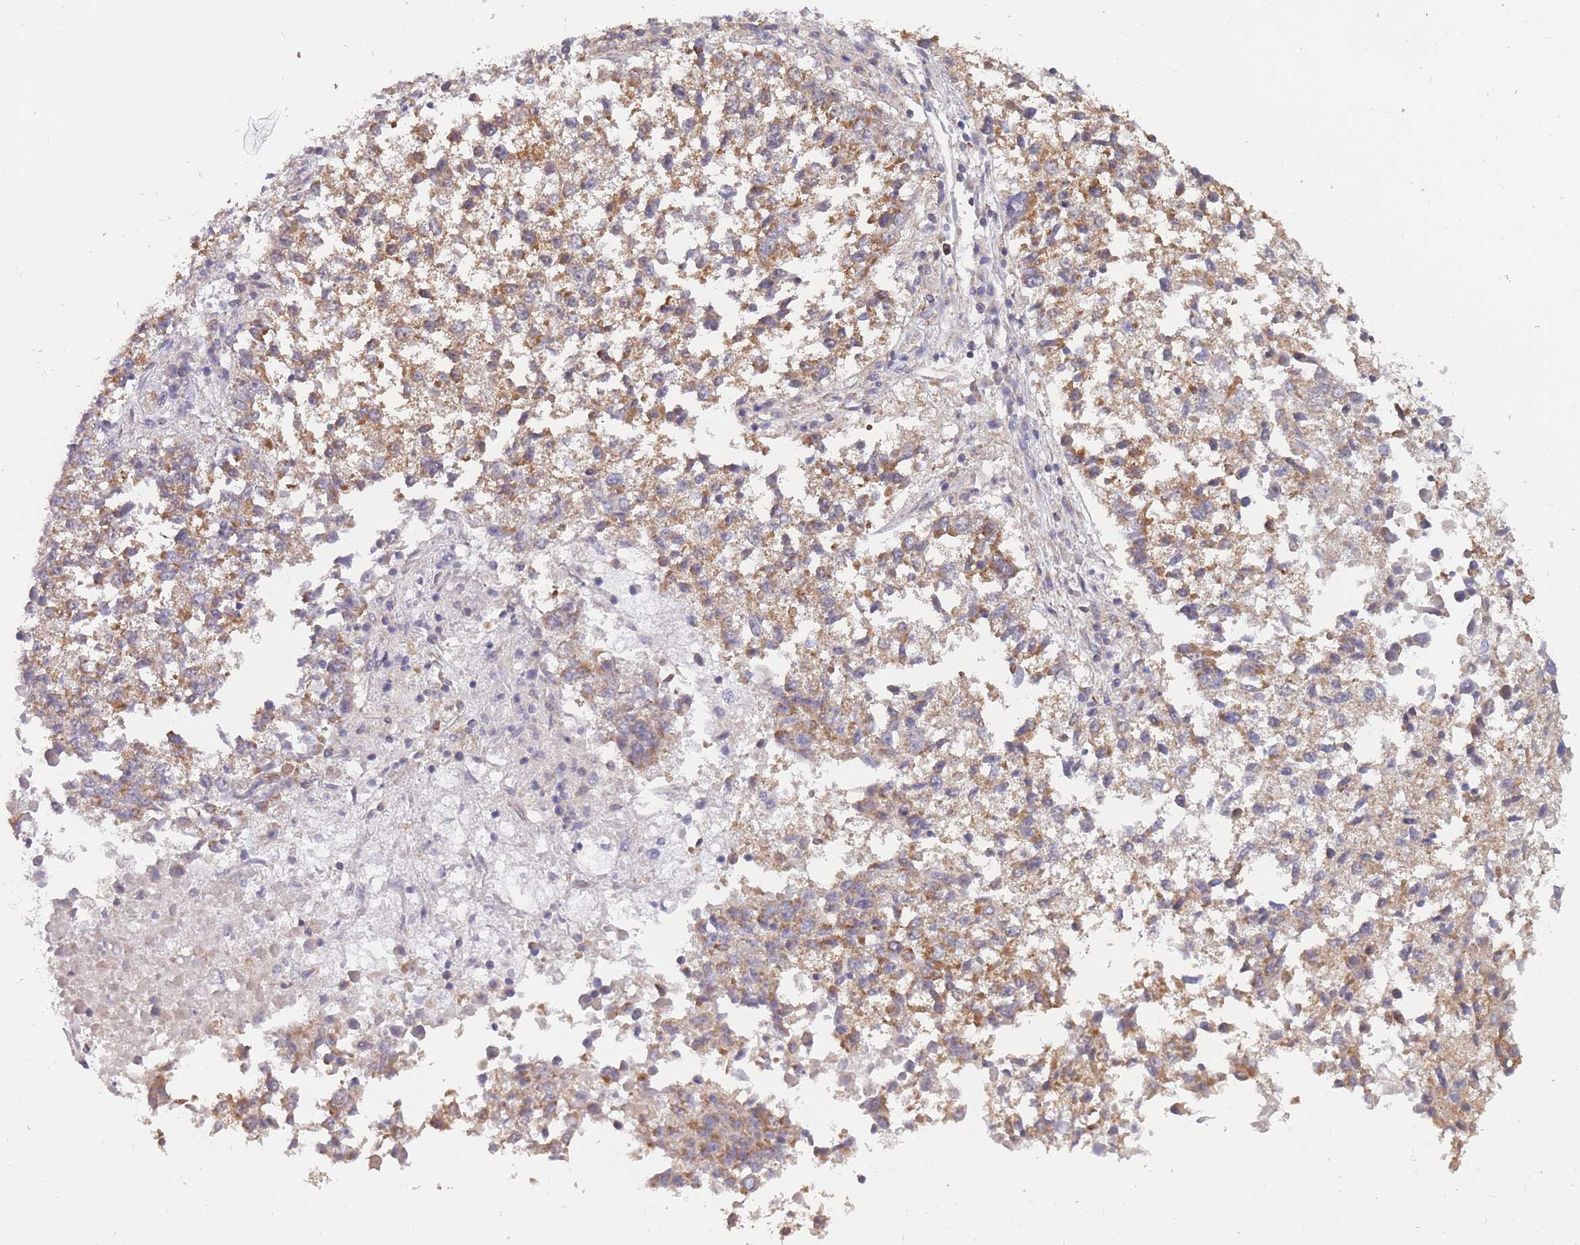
{"staining": {"intensity": "moderate", "quantity": "25%-75%", "location": "cytoplasmic/membranous"}, "tissue": "lung cancer", "cell_type": "Tumor cells", "image_type": "cancer", "snomed": [{"axis": "morphology", "description": "Squamous cell carcinoma, NOS"}, {"axis": "topography", "description": "Lung"}], "caption": "Immunohistochemical staining of lung cancer shows medium levels of moderate cytoplasmic/membranous protein positivity in about 25%-75% of tumor cells. (IHC, brightfield microscopy, high magnification).", "gene": "MRPS18B", "patient": {"sex": "male", "age": 73}}